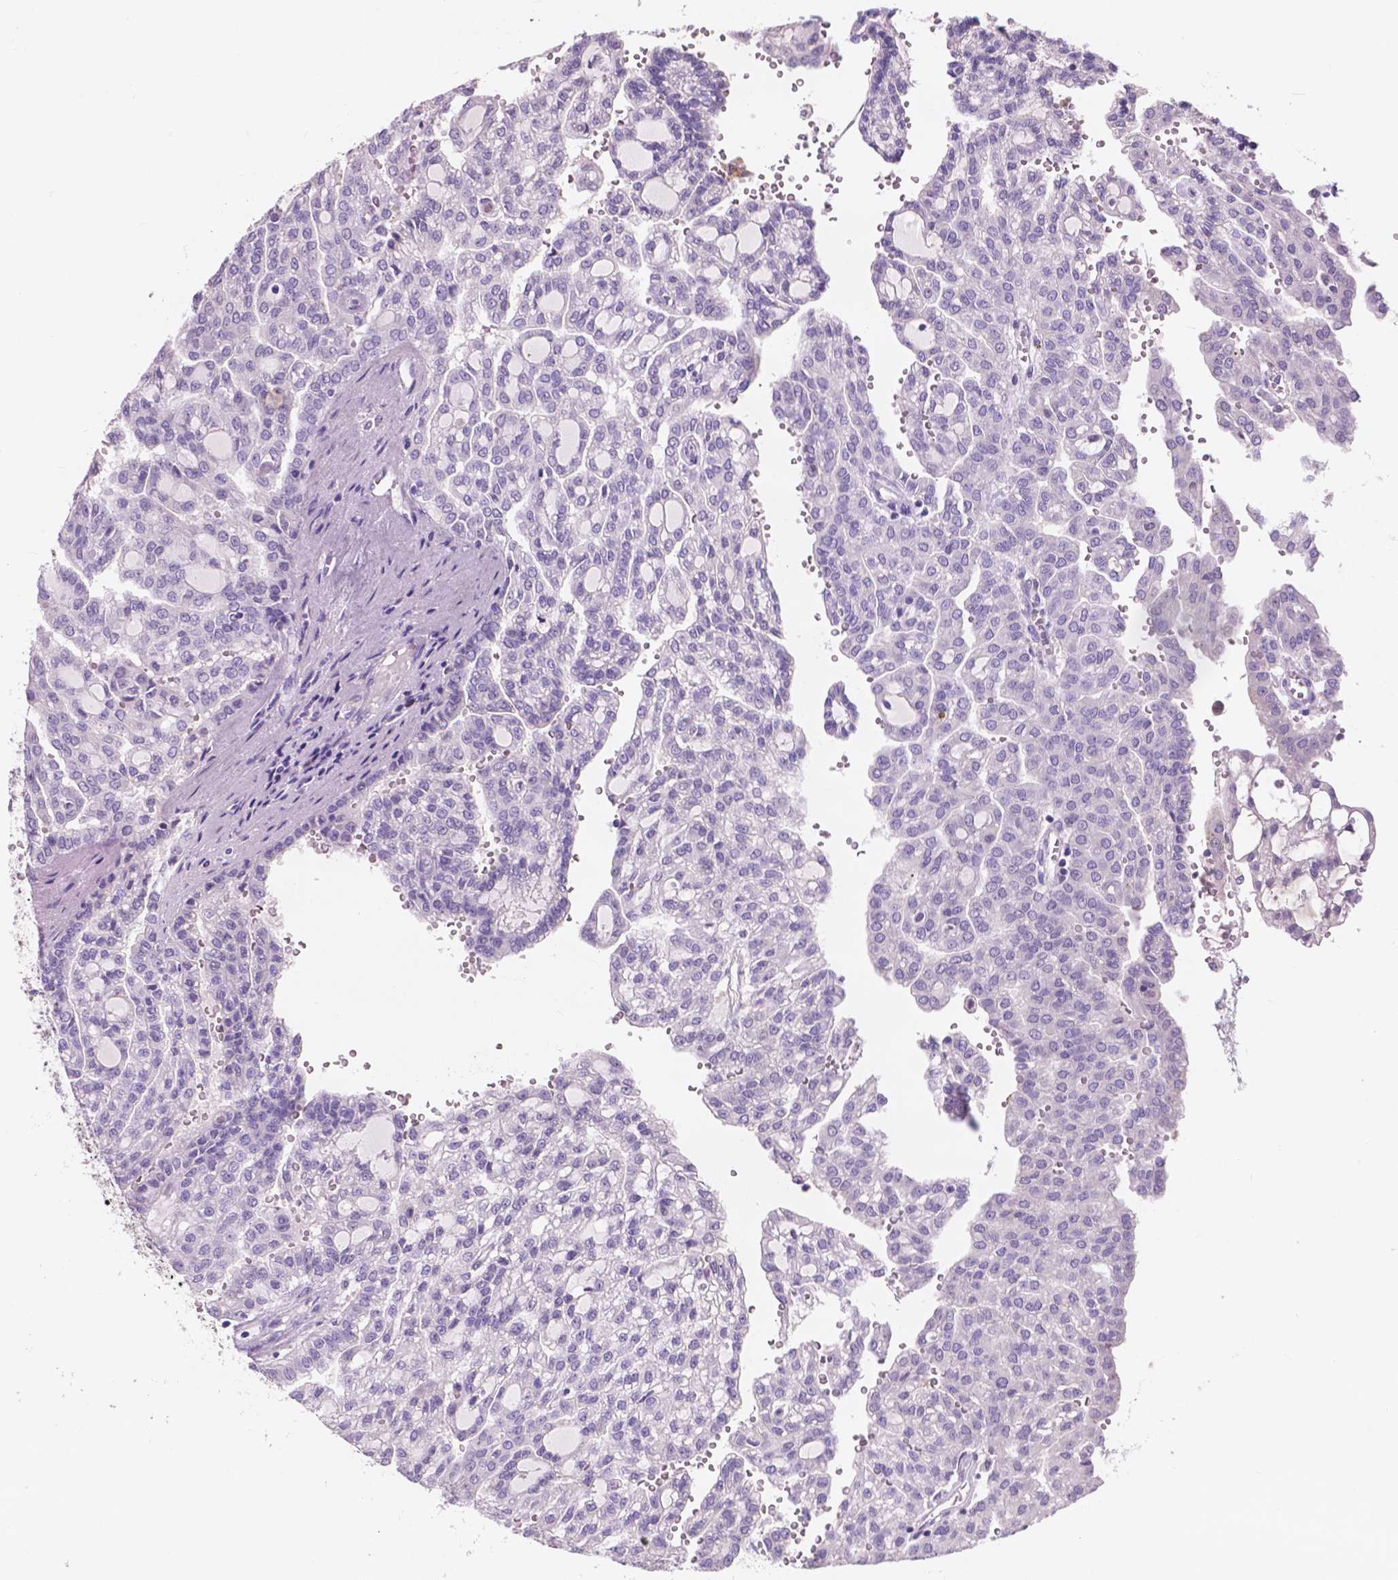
{"staining": {"intensity": "negative", "quantity": "none", "location": "none"}, "tissue": "renal cancer", "cell_type": "Tumor cells", "image_type": "cancer", "snomed": [{"axis": "morphology", "description": "Adenocarcinoma, NOS"}, {"axis": "topography", "description": "Kidney"}], "caption": "An immunohistochemistry micrograph of renal cancer (adenocarcinoma) is shown. There is no staining in tumor cells of renal cancer (adenocarcinoma).", "gene": "IREB2", "patient": {"sex": "male", "age": 63}}